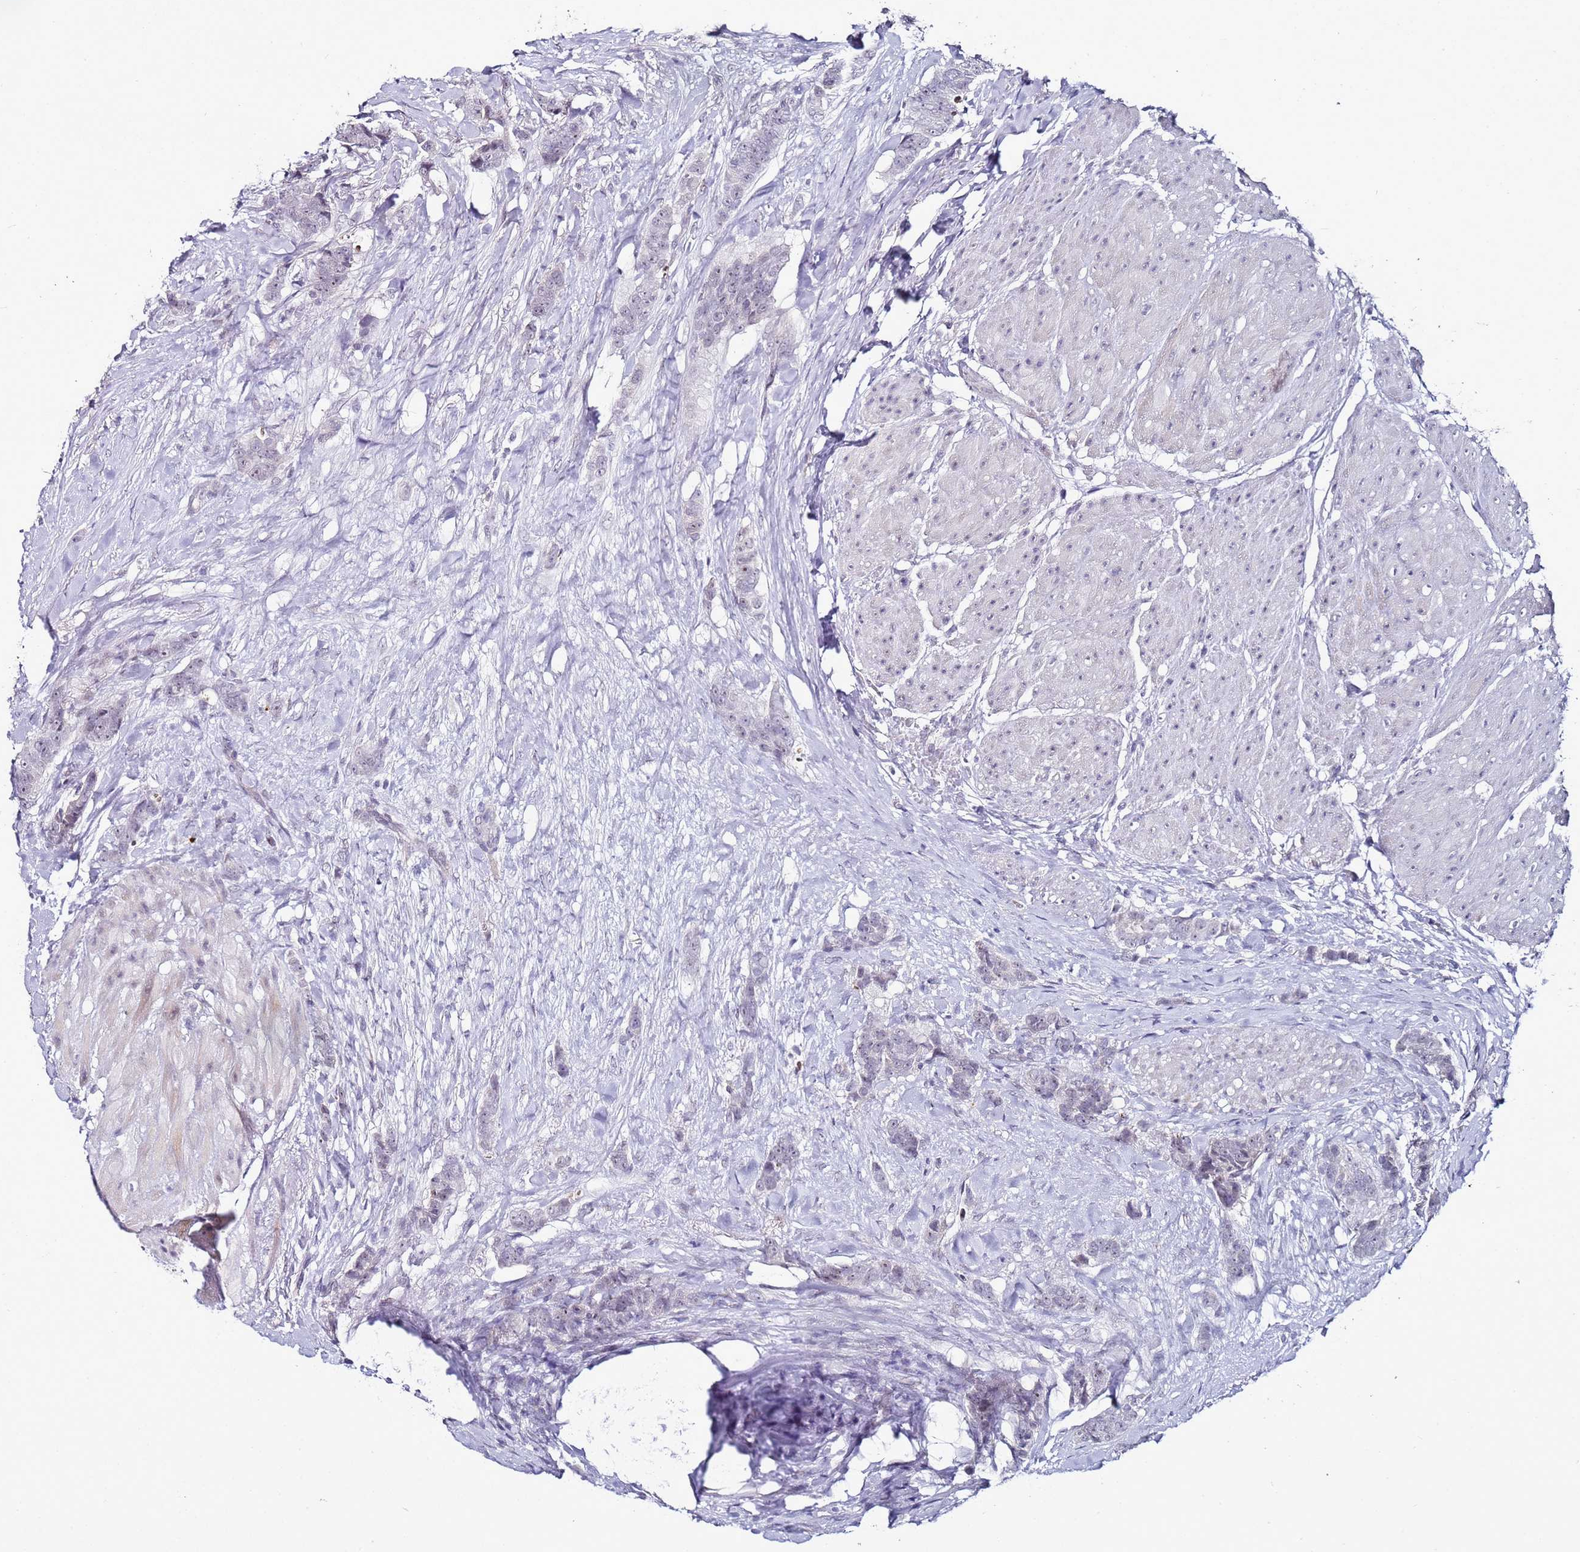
{"staining": {"intensity": "negative", "quantity": "none", "location": "none"}, "tissue": "breast cancer", "cell_type": "Tumor cells", "image_type": "cancer", "snomed": [{"axis": "morphology", "description": "Duct carcinoma"}, {"axis": "topography", "description": "Breast"}], "caption": "The histopathology image exhibits no significant positivity in tumor cells of breast invasive ductal carcinoma.", "gene": "PSMA7", "patient": {"sex": "female", "age": 40}}